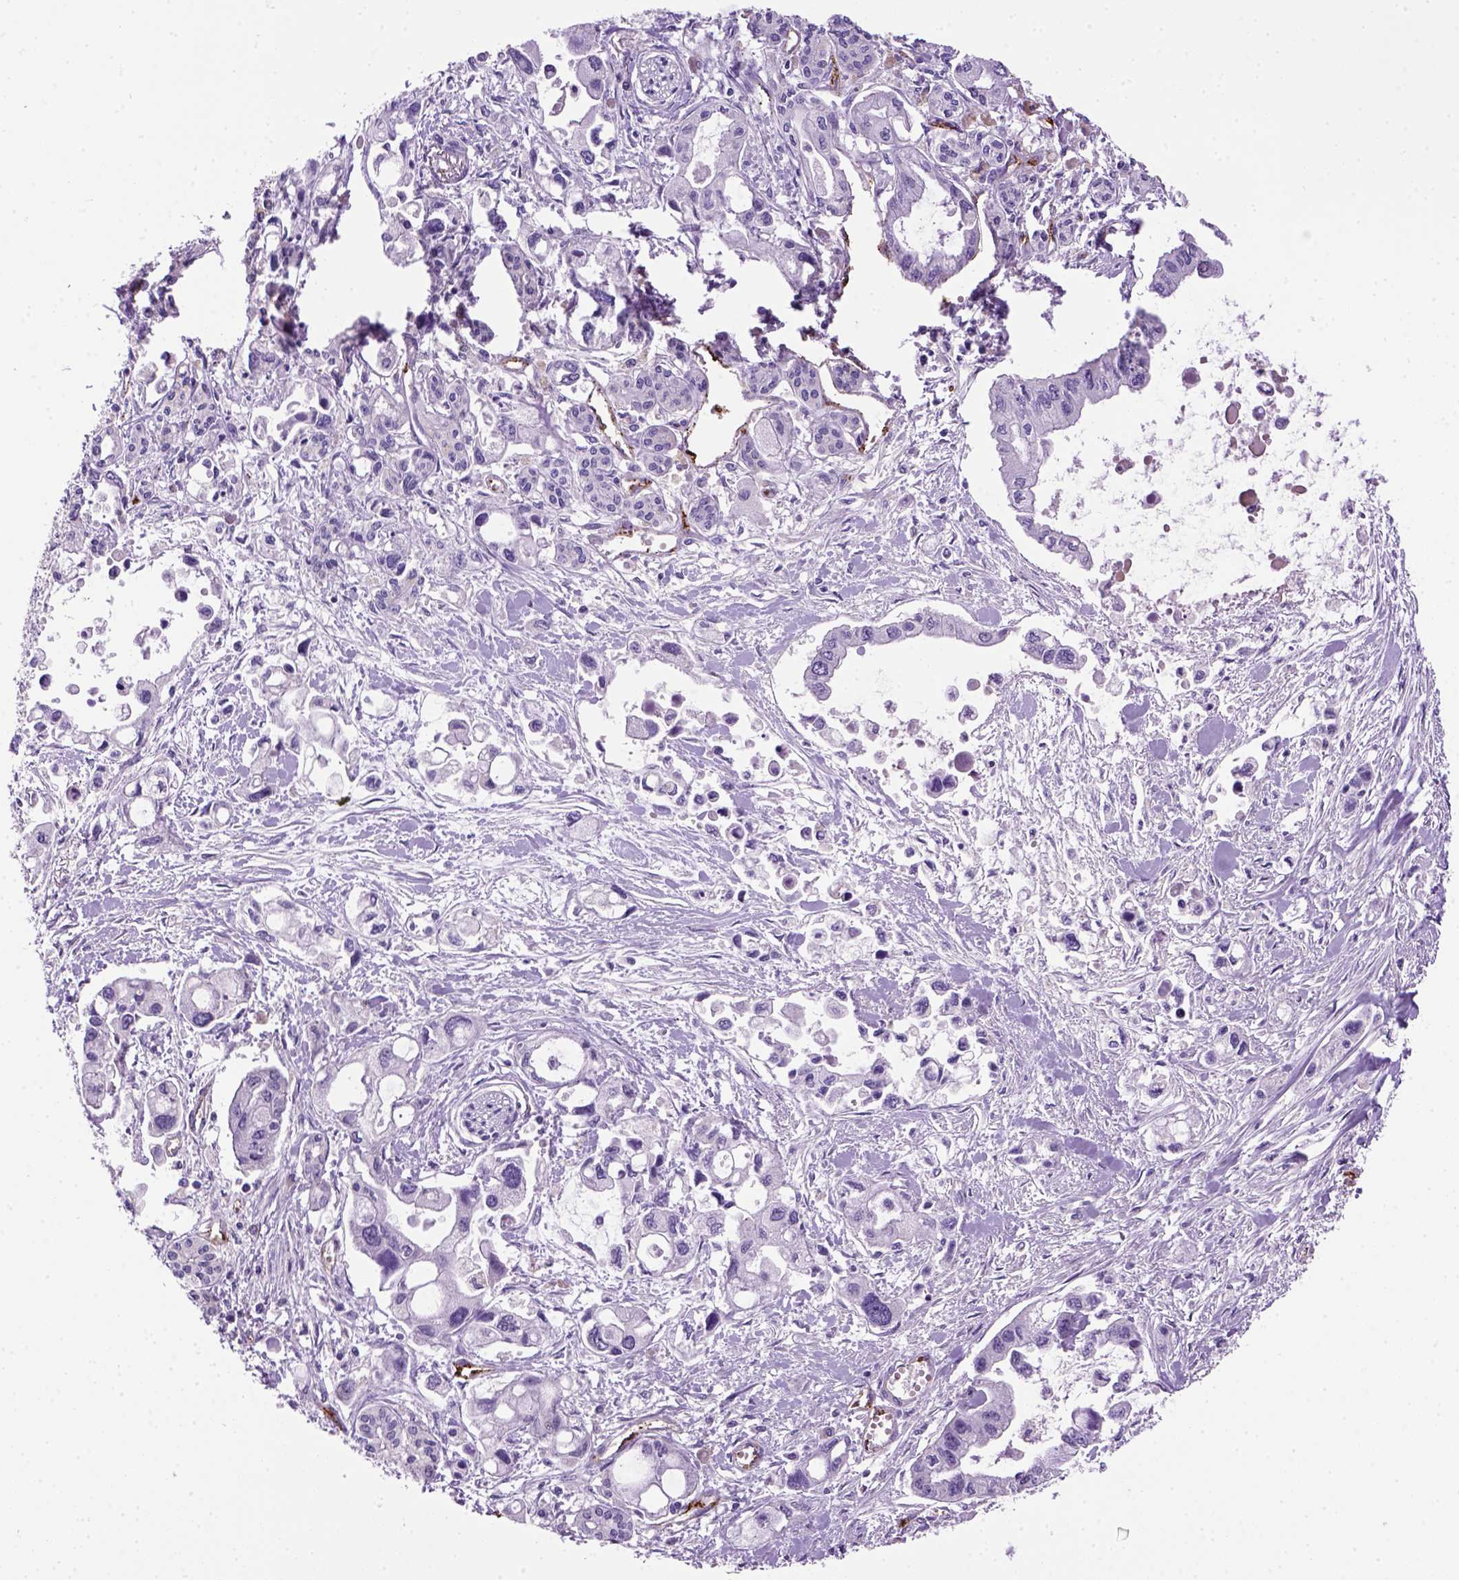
{"staining": {"intensity": "negative", "quantity": "none", "location": "none"}, "tissue": "pancreatic cancer", "cell_type": "Tumor cells", "image_type": "cancer", "snomed": [{"axis": "morphology", "description": "Adenocarcinoma, NOS"}, {"axis": "topography", "description": "Pancreas"}], "caption": "This is an IHC image of pancreatic cancer (adenocarcinoma). There is no staining in tumor cells.", "gene": "VWF", "patient": {"sex": "female", "age": 61}}